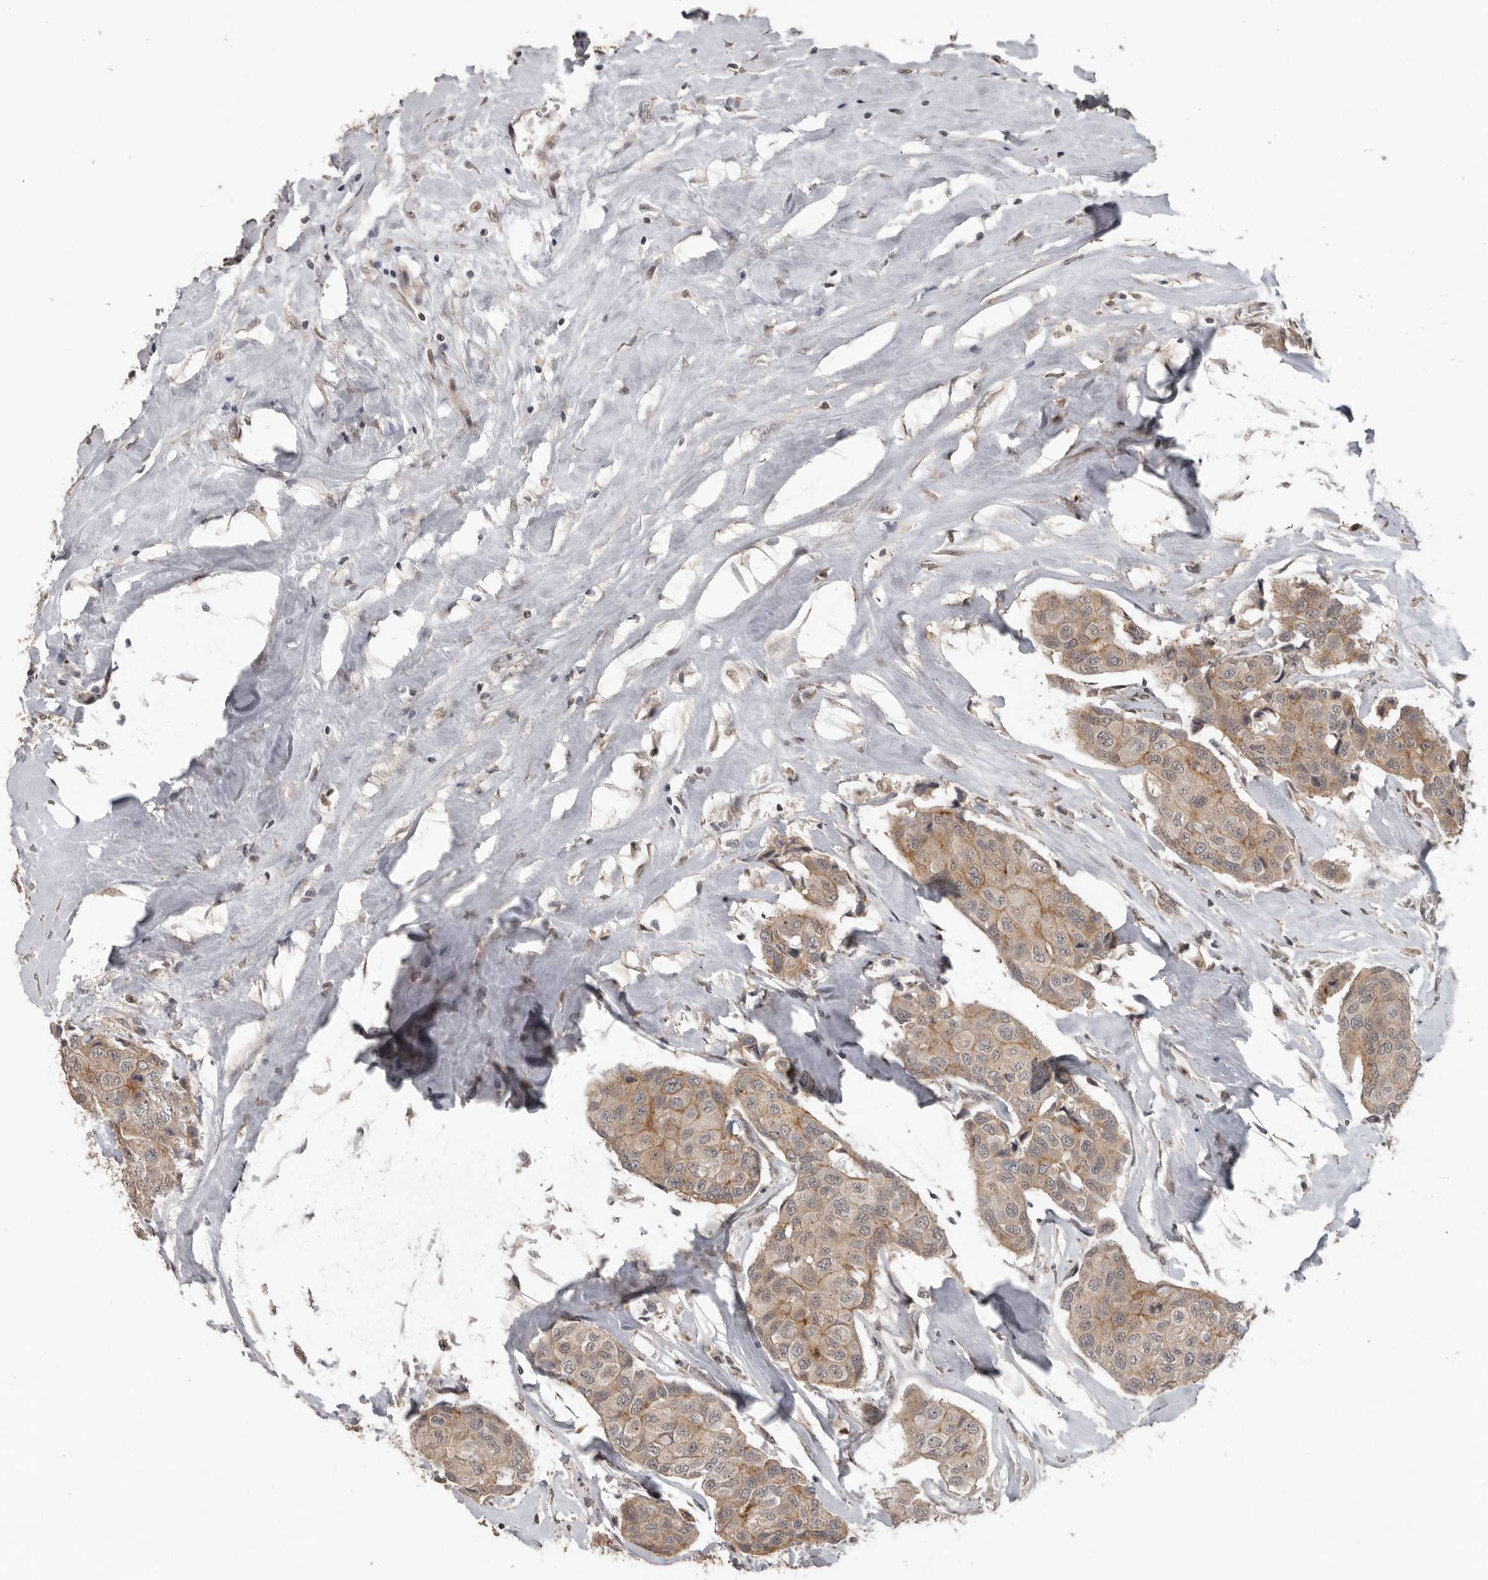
{"staining": {"intensity": "weak", "quantity": ">75%", "location": "cytoplasmic/membranous"}, "tissue": "breast cancer", "cell_type": "Tumor cells", "image_type": "cancer", "snomed": [{"axis": "morphology", "description": "Duct carcinoma"}, {"axis": "topography", "description": "Breast"}], "caption": "Immunohistochemistry (IHC) of infiltrating ductal carcinoma (breast) shows low levels of weak cytoplasmic/membranous expression in about >75% of tumor cells. (DAB (3,3'-diaminobenzidine) IHC, brown staining for protein, blue staining for nuclei).", "gene": "CEP350", "patient": {"sex": "female", "age": 80}}